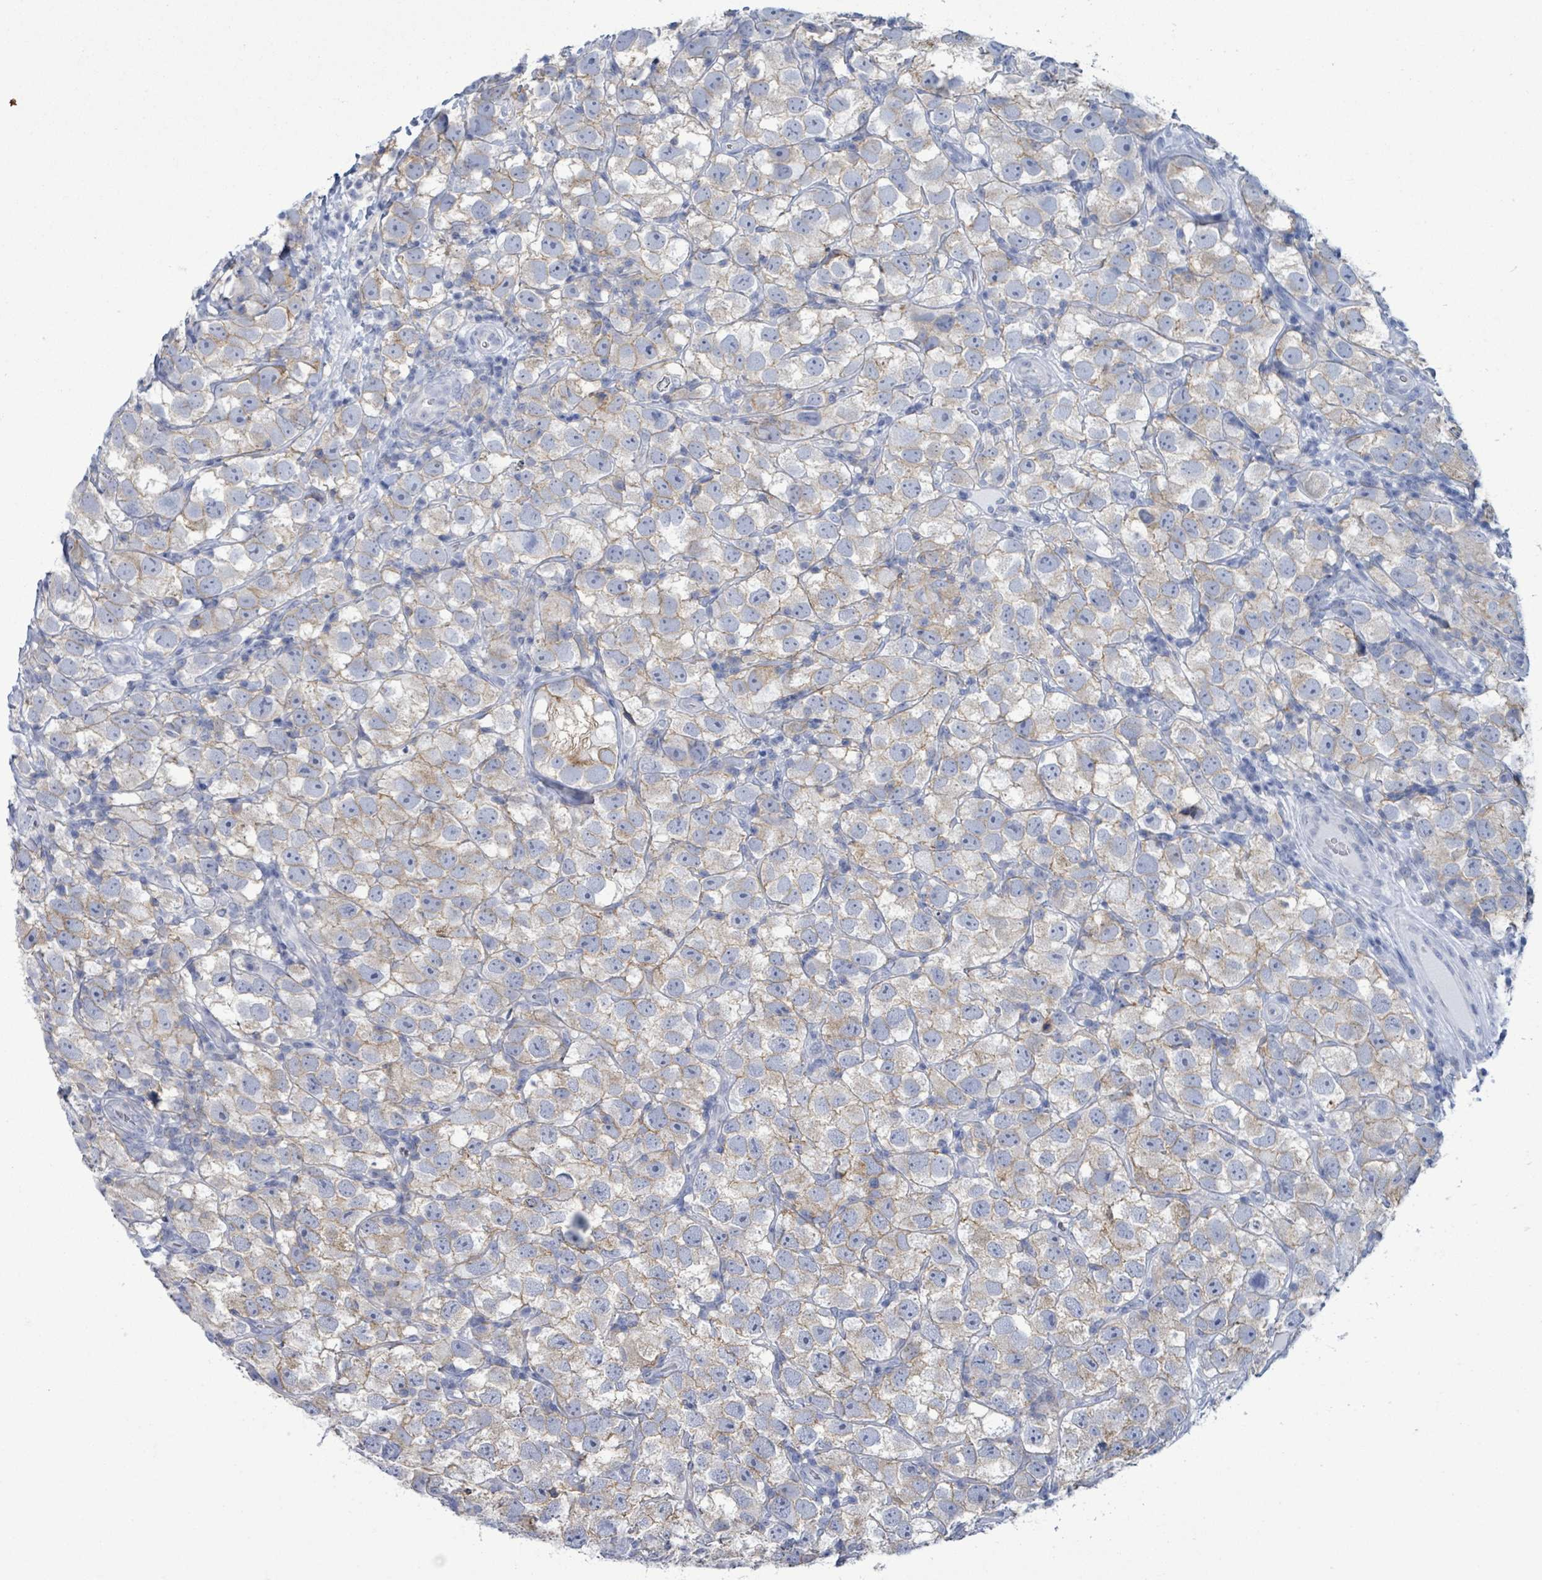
{"staining": {"intensity": "weak", "quantity": "<25%", "location": "cytoplasmic/membranous"}, "tissue": "testis cancer", "cell_type": "Tumor cells", "image_type": "cancer", "snomed": [{"axis": "morphology", "description": "Seminoma, NOS"}, {"axis": "topography", "description": "Testis"}], "caption": "Testis seminoma stained for a protein using immunohistochemistry (IHC) reveals no expression tumor cells.", "gene": "BSG", "patient": {"sex": "male", "age": 26}}